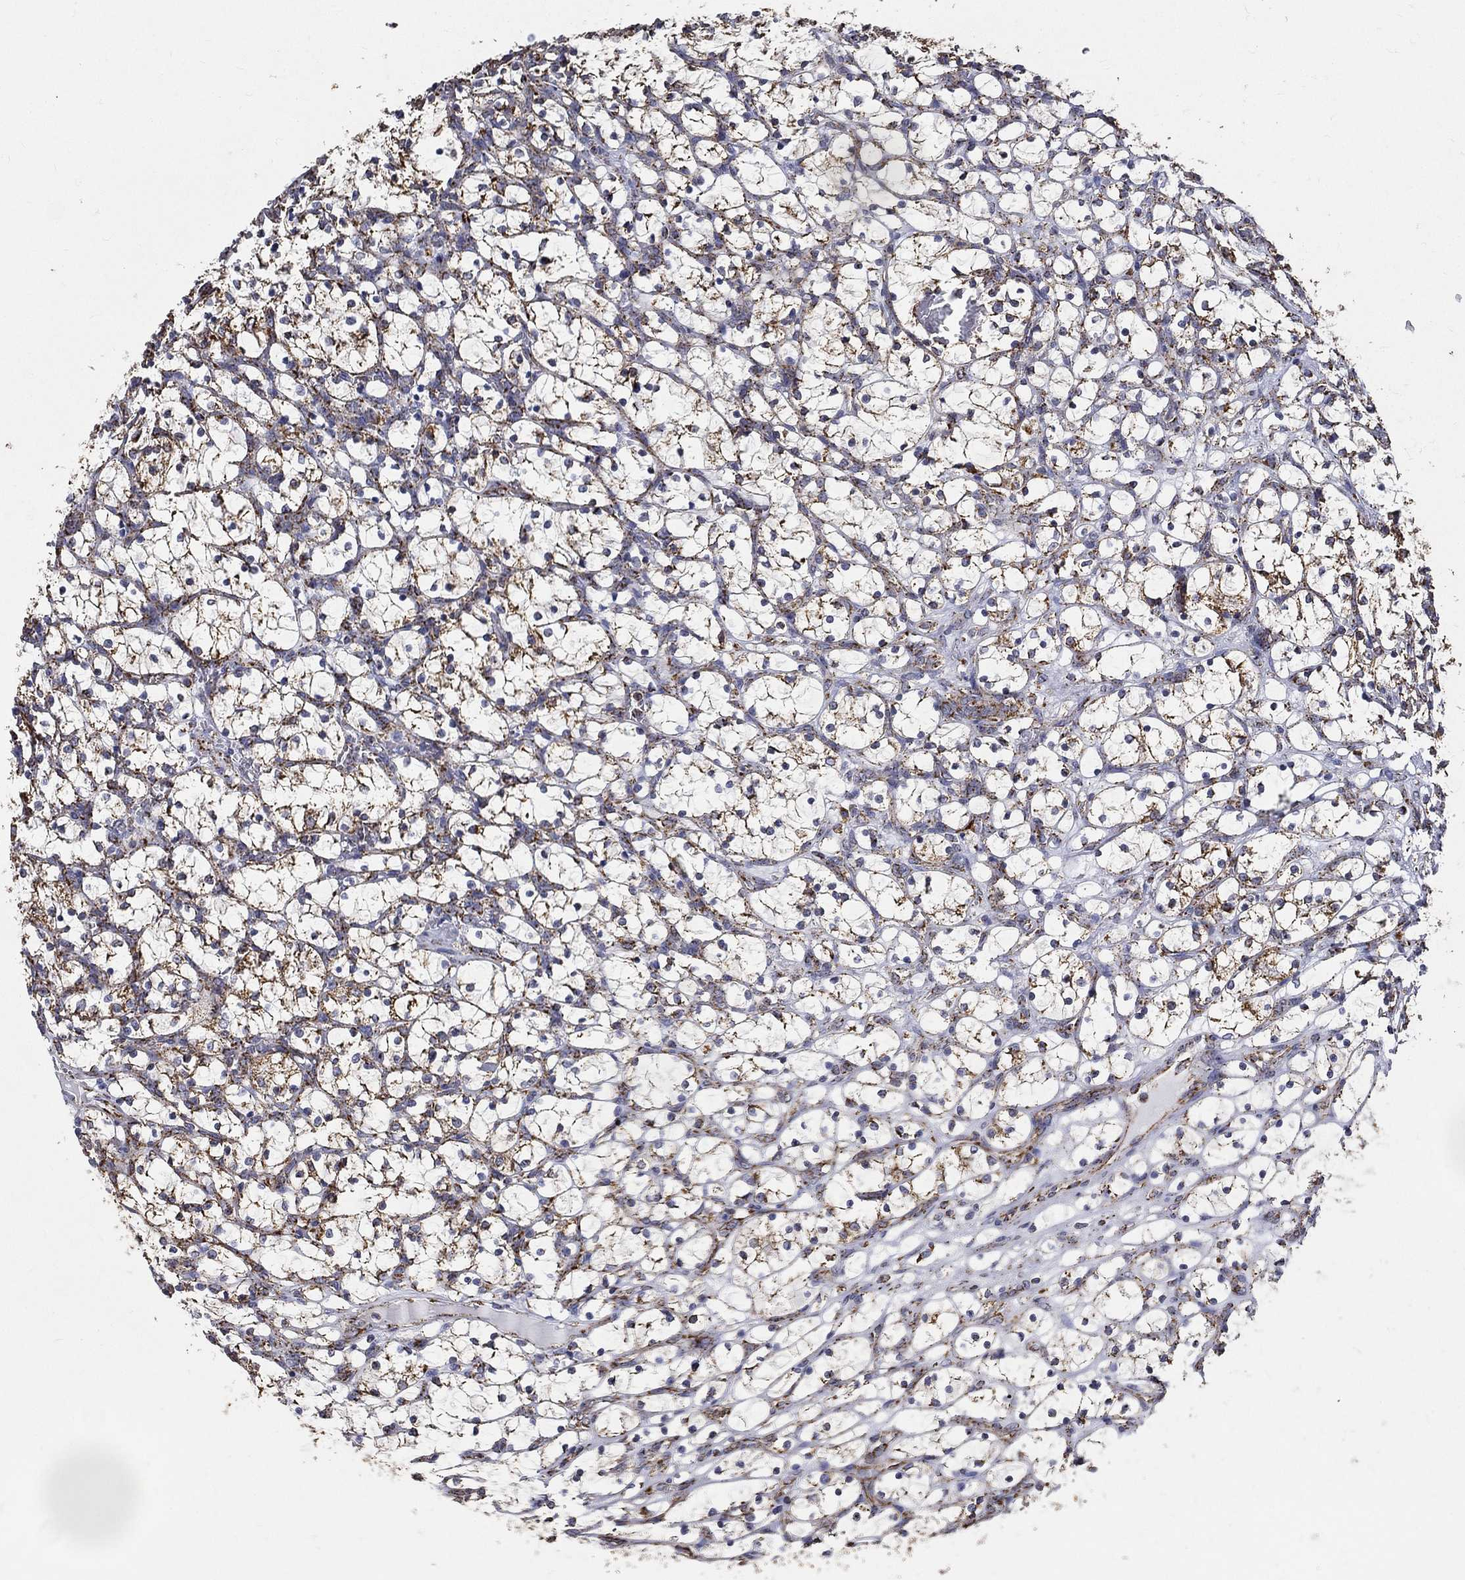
{"staining": {"intensity": "moderate", "quantity": ">75%", "location": "cytoplasmic/membranous"}, "tissue": "renal cancer", "cell_type": "Tumor cells", "image_type": "cancer", "snomed": [{"axis": "morphology", "description": "Adenocarcinoma, NOS"}, {"axis": "topography", "description": "Kidney"}], "caption": "Immunohistochemistry histopathology image of human adenocarcinoma (renal) stained for a protein (brown), which exhibits medium levels of moderate cytoplasmic/membranous staining in approximately >75% of tumor cells.", "gene": "NDUFAB1", "patient": {"sex": "female", "age": 69}}